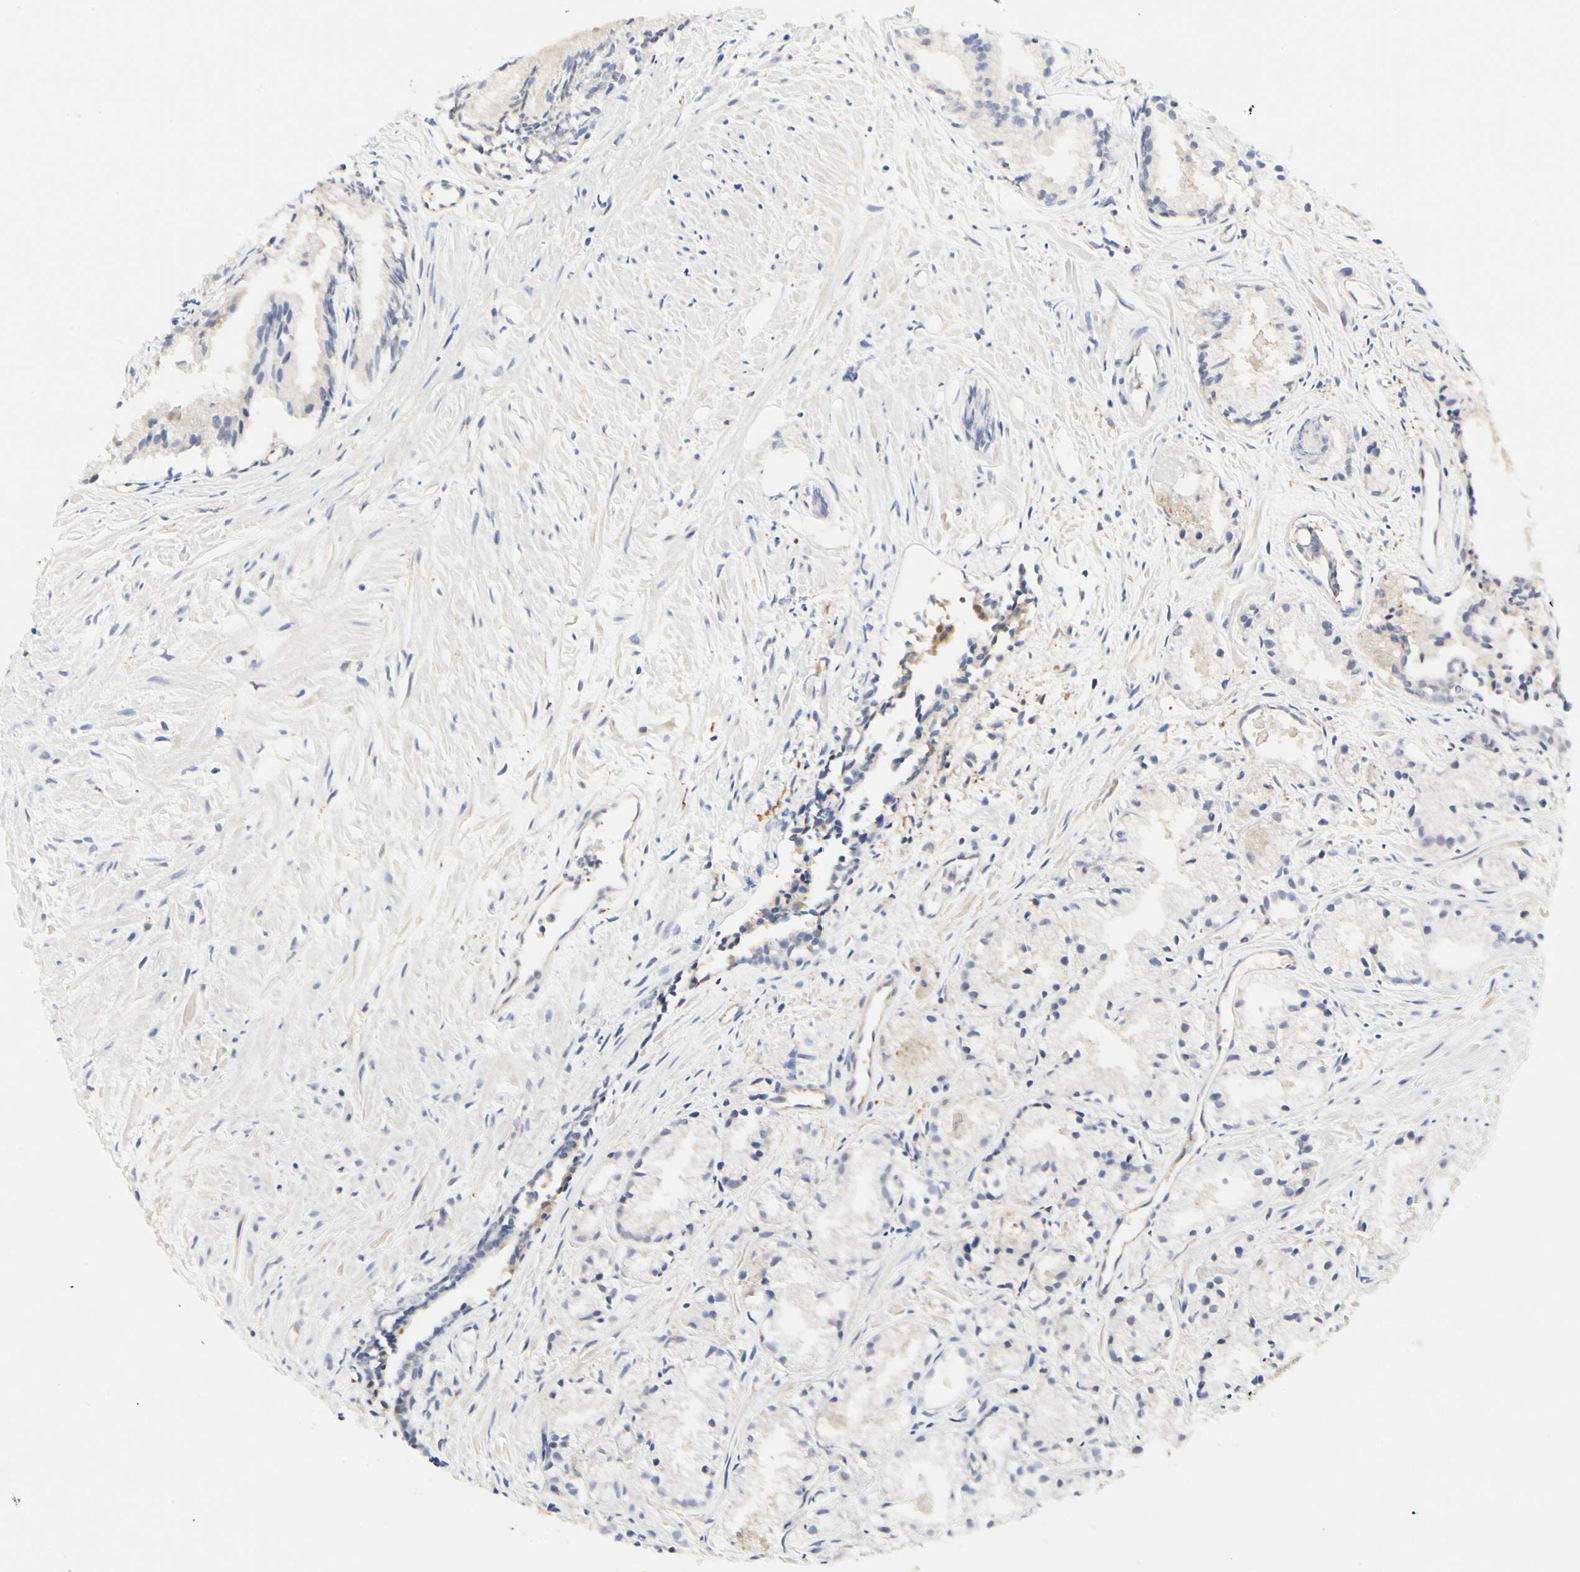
{"staining": {"intensity": "negative", "quantity": "none", "location": "none"}, "tissue": "prostate cancer", "cell_type": "Tumor cells", "image_type": "cancer", "snomed": [{"axis": "morphology", "description": "Adenocarcinoma, Low grade"}, {"axis": "topography", "description": "Prostate"}], "caption": "Prostate cancer (adenocarcinoma (low-grade)) was stained to show a protein in brown. There is no significant staining in tumor cells. (IHC, brightfield microscopy, high magnification).", "gene": "C3orf52", "patient": {"sex": "male", "age": 72}}